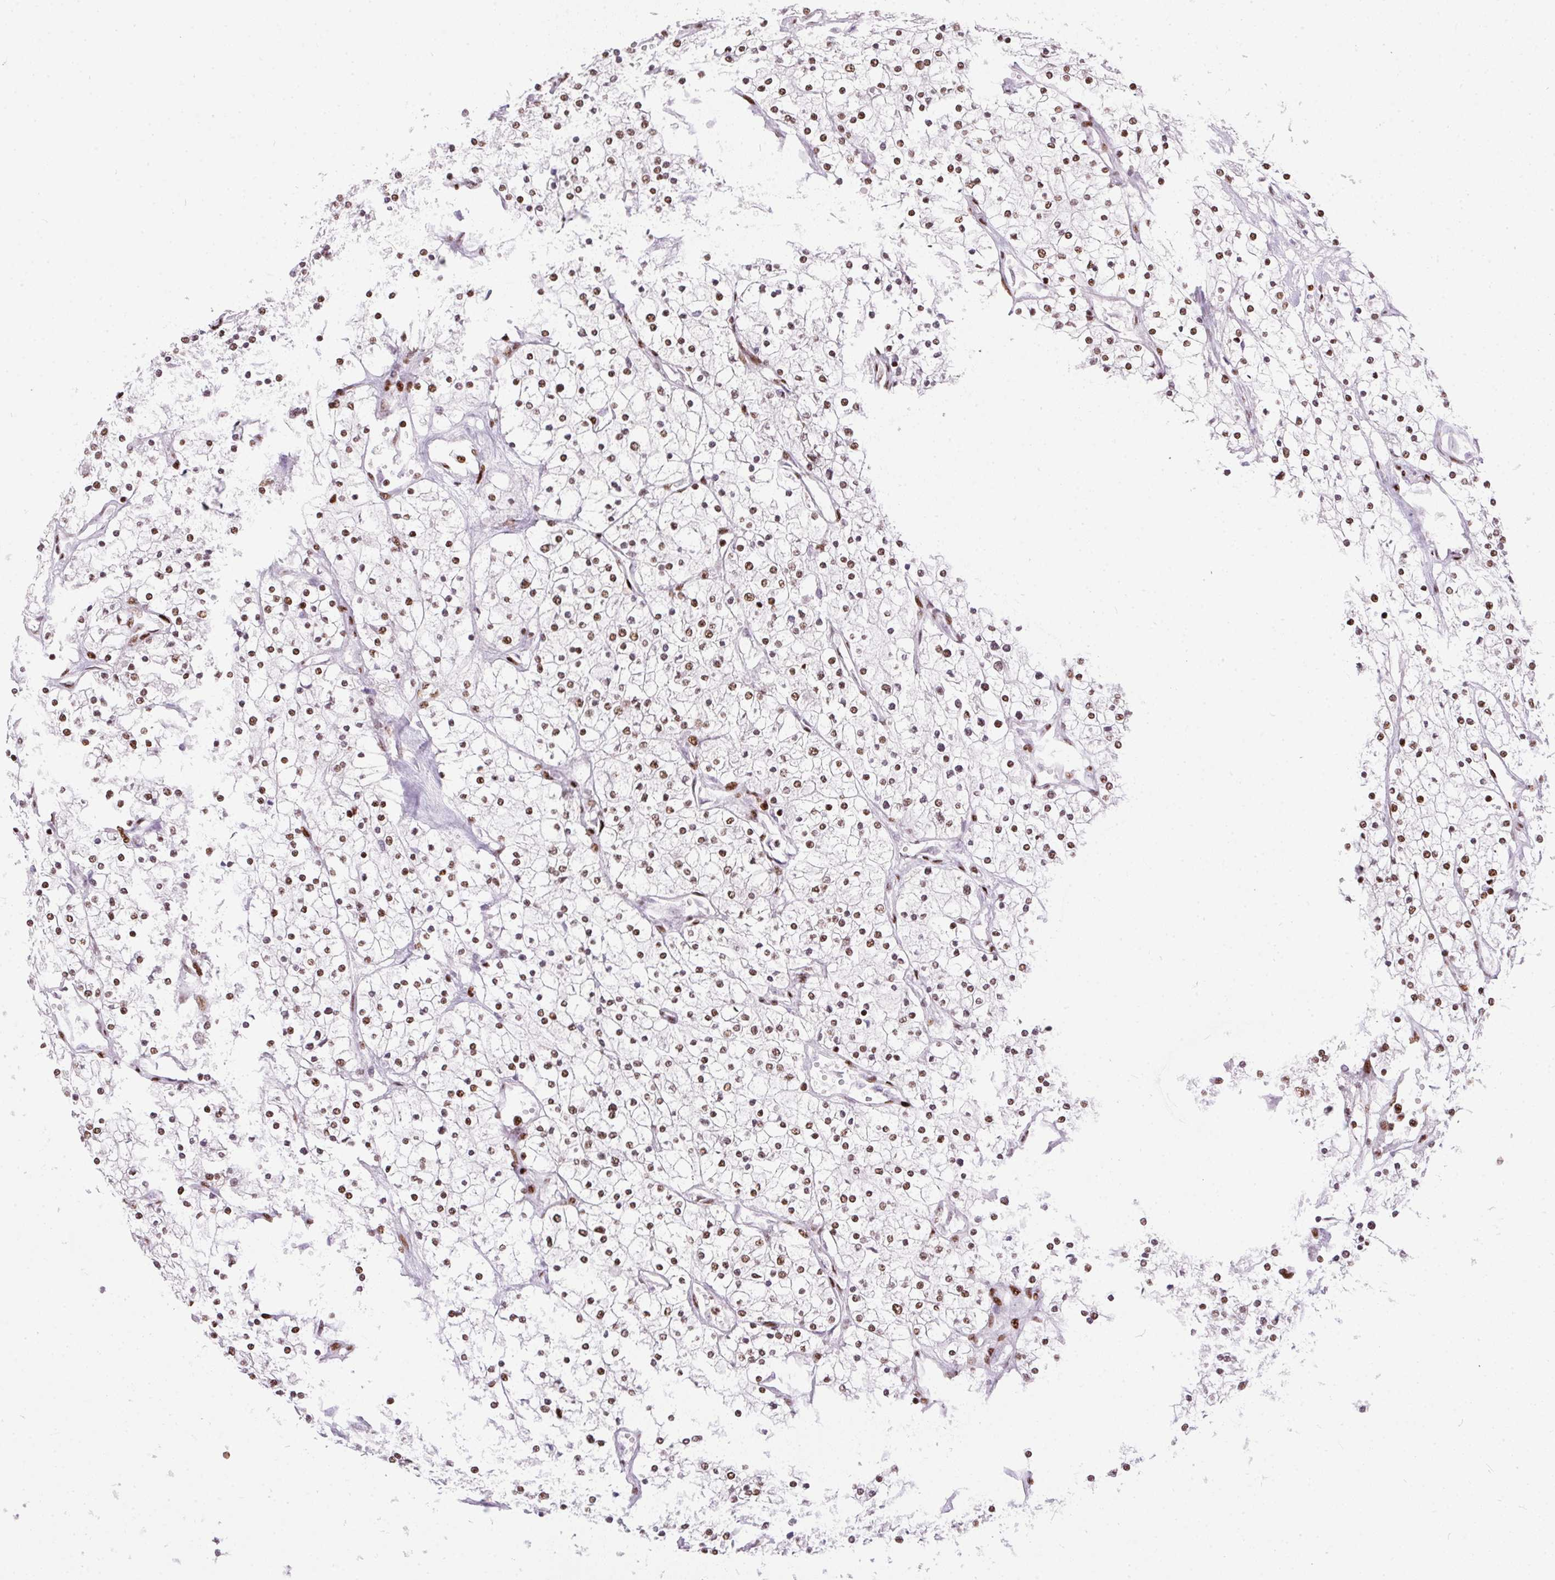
{"staining": {"intensity": "moderate", "quantity": ">75%", "location": "nuclear"}, "tissue": "renal cancer", "cell_type": "Tumor cells", "image_type": "cancer", "snomed": [{"axis": "morphology", "description": "Adenocarcinoma, NOS"}, {"axis": "topography", "description": "Kidney"}], "caption": "Protein expression analysis of human adenocarcinoma (renal) reveals moderate nuclear positivity in about >75% of tumor cells.", "gene": "PAGE3", "patient": {"sex": "male", "age": 80}}